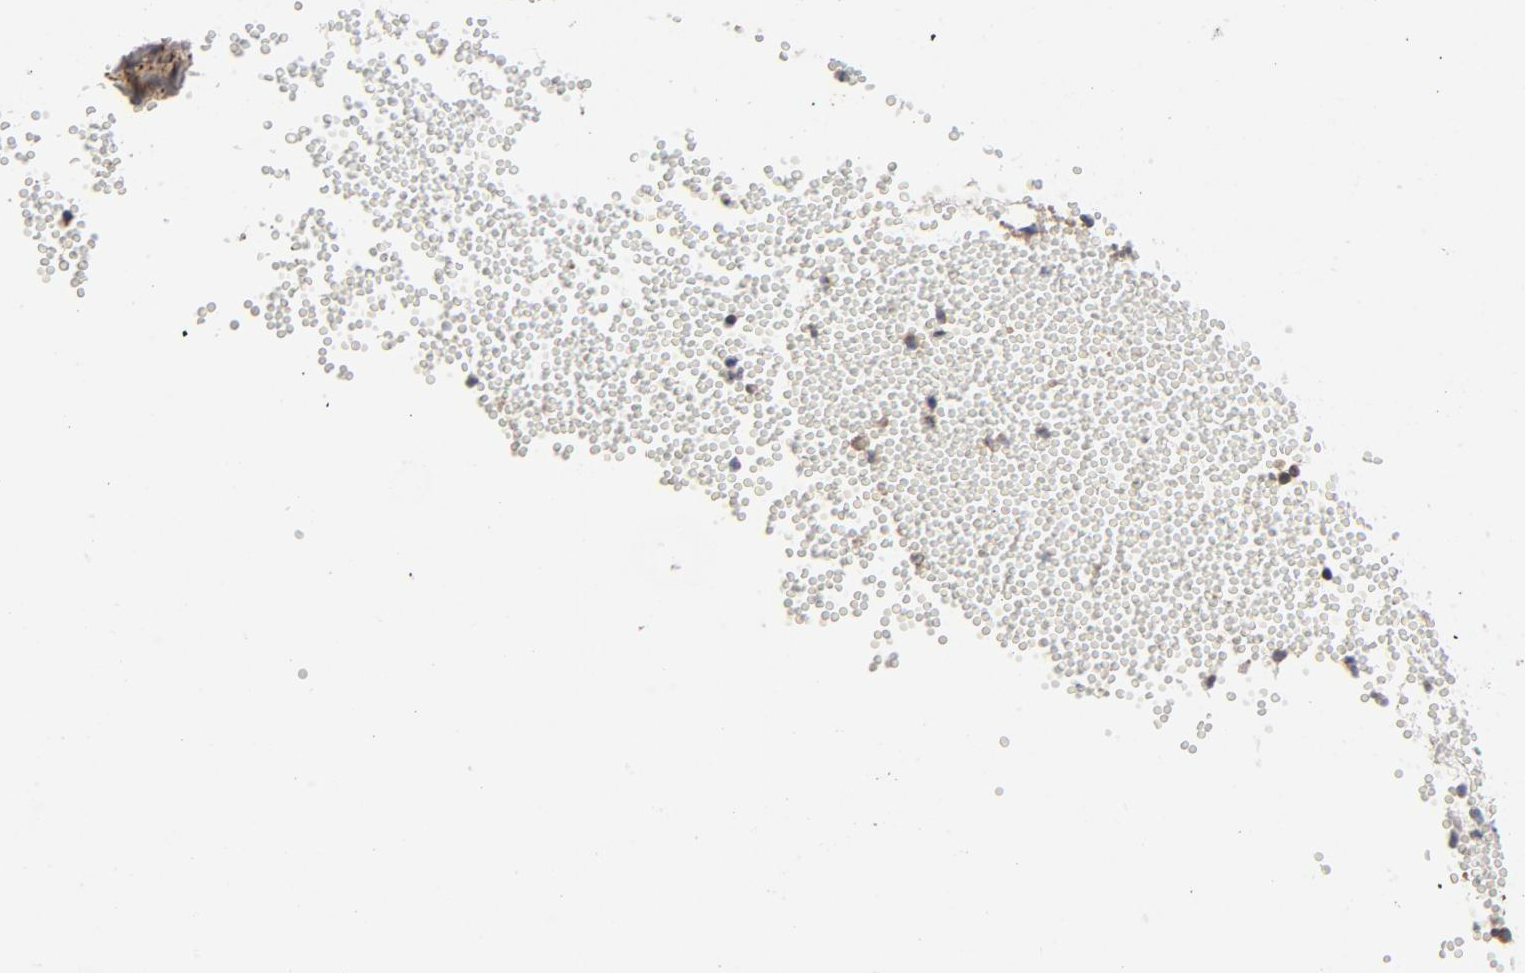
{"staining": {"intensity": "weak", "quantity": ">75%", "location": "cytoplasmic/membranous"}, "tissue": "endometrial cancer", "cell_type": "Tumor cells", "image_type": "cancer", "snomed": [{"axis": "morphology", "description": "Adenocarcinoma, NOS"}, {"axis": "topography", "description": "Endometrium"}], "caption": "Immunohistochemical staining of human endometrial cancer (adenocarcinoma) demonstrates weak cytoplasmic/membranous protein staining in approximately >75% of tumor cells.", "gene": "FAM118A", "patient": {"sex": "female", "age": 66}}